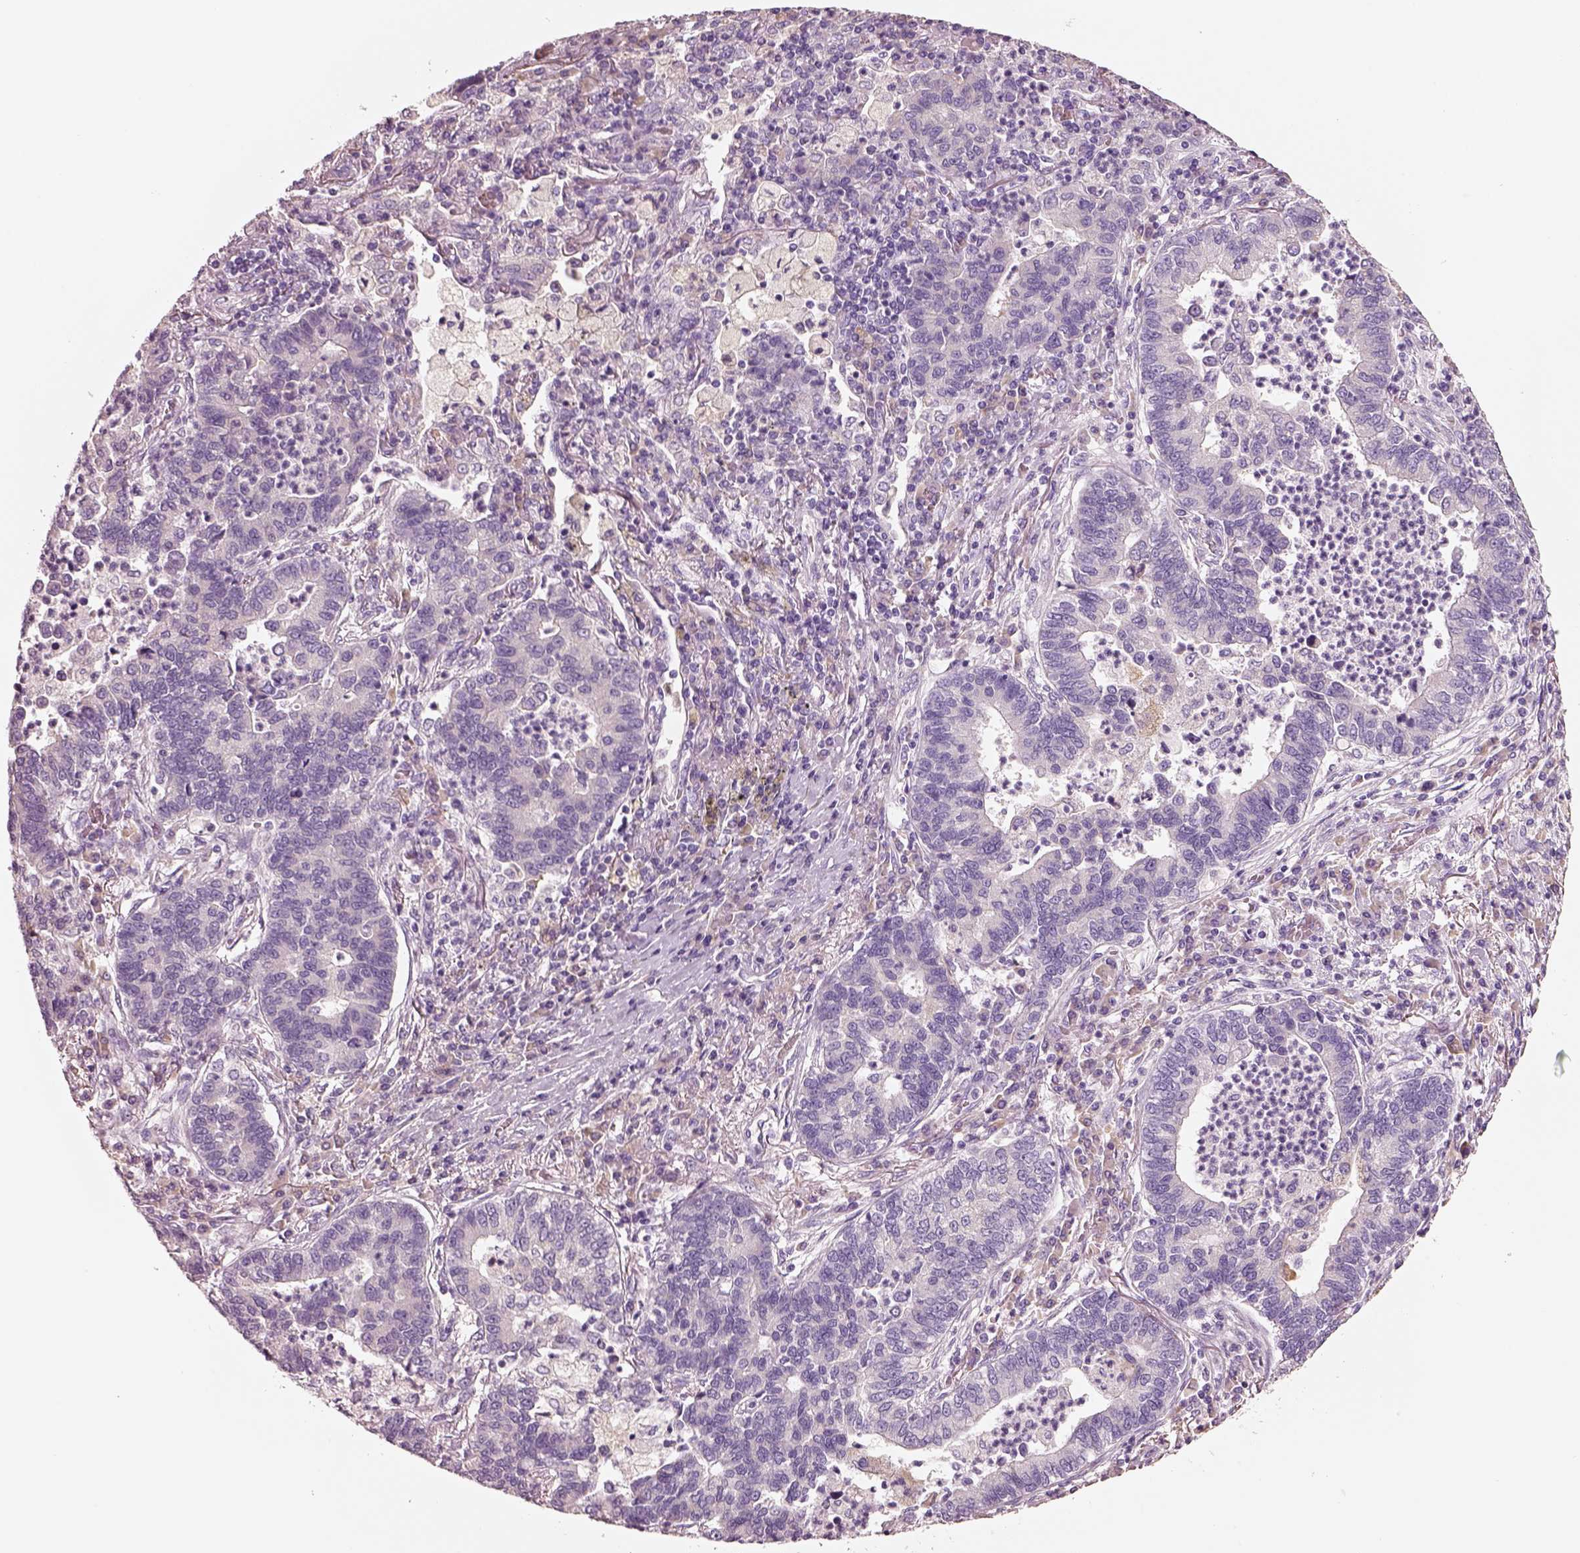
{"staining": {"intensity": "negative", "quantity": "none", "location": "none"}, "tissue": "lung cancer", "cell_type": "Tumor cells", "image_type": "cancer", "snomed": [{"axis": "morphology", "description": "Adenocarcinoma, NOS"}, {"axis": "topography", "description": "Lung"}], "caption": "This histopathology image is of adenocarcinoma (lung) stained with immunohistochemistry to label a protein in brown with the nuclei are counter-stained blue. There is no expression in tumor cells.", "gene": "PNOC", "patient": {"sex": "female", "age": 57}}